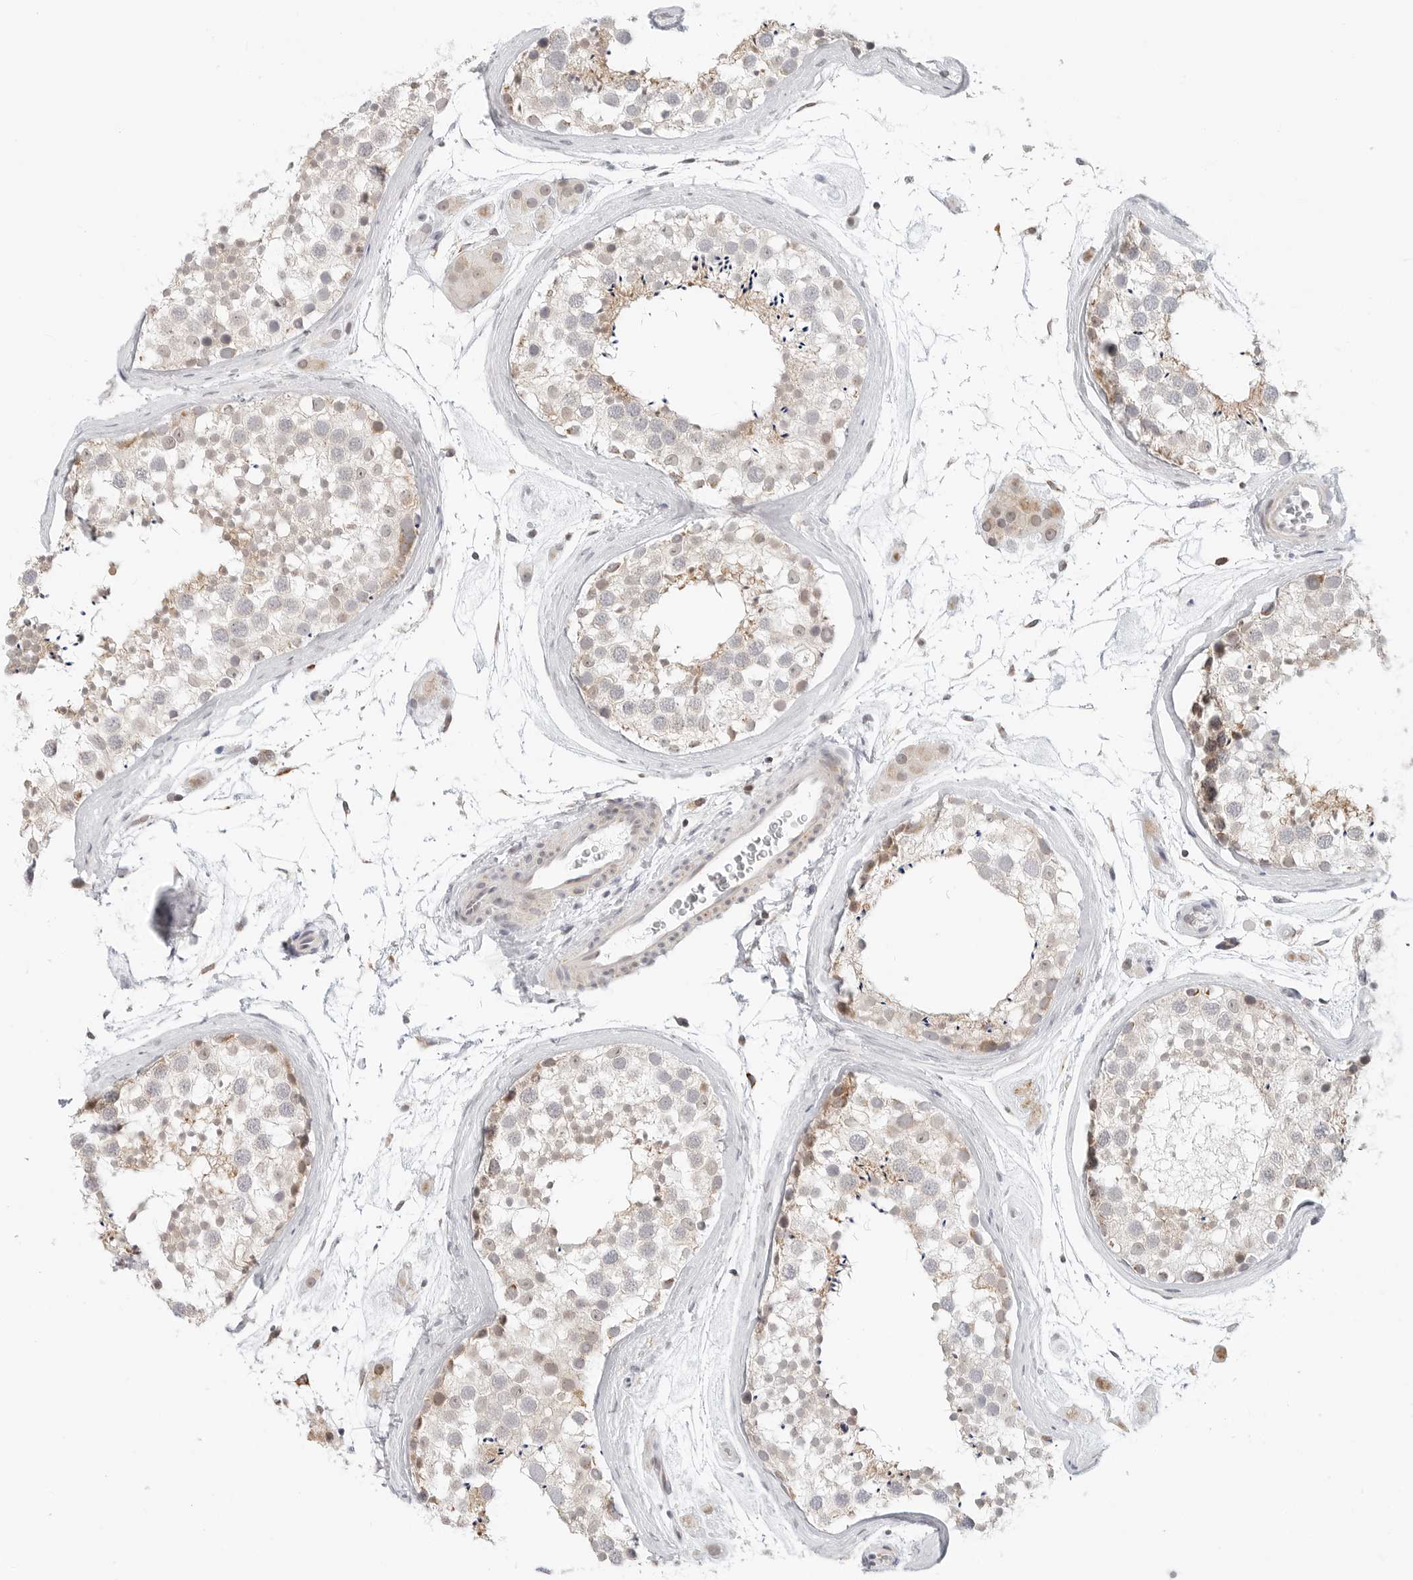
{"staining": {"intensity": "weak", "quantity": "25%-75%", "location": "cytoplasmic/membranous"}, "tissue": "testis", "cell_type": "Cells in seminiferous ducts", "image_type": "normal", "snomed": [{"axis": "morphology", "description": "Normal tissue, NOS"}, {"axis": "topography", "description": "Testis"}], "caption": "Immunohistochemical staining of benign testis displays weak cytoplasmic/membranous protein expression in about 25%-75% of cells in seminiferous ducts. (Brightfield microscopy of DAB IHC at high magnification).", "gene": "POLR3GL", "patient": {"sex": "male", "age": 46}}